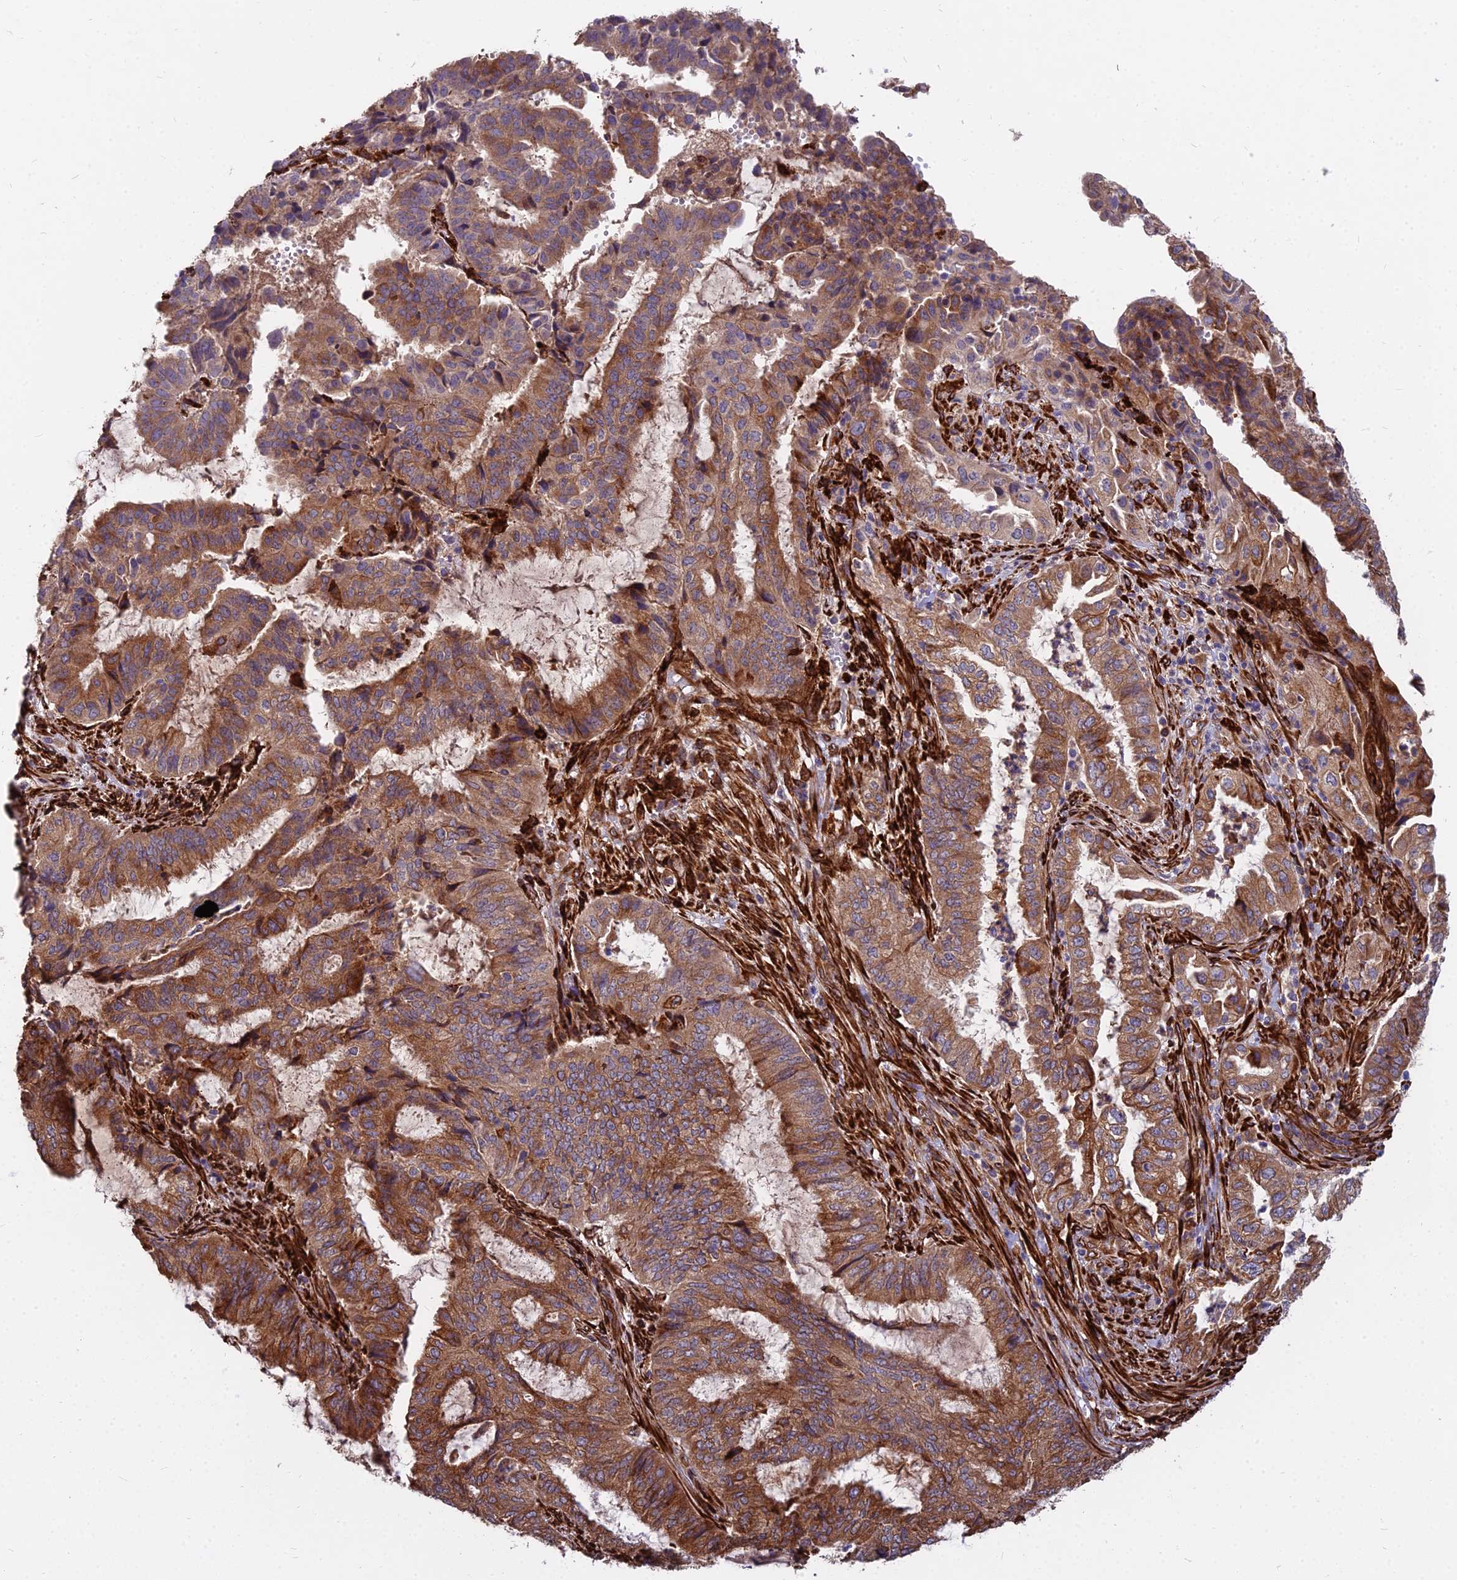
{"staining": {"intensity": "strong", "quantity": ">75%", "location": "cytoplasmic/membranous"}, "tissue": "endometrial cancer", "cell_type": "Tumor cells", "image_type": "cancer", "snomed": [{"axis": "morphology", "description": "Adenocarcinoma, NOS"}, {"axis": "topography", "description": "Endometrium"}], "caption": "A brown stain shows strong cytoplasmic/membranous positivity of a protein in endometrial adenocarcinoma tumor cells.", "gene": "NDUFAF7", "patient": {"sex": "female", "age": 51}}